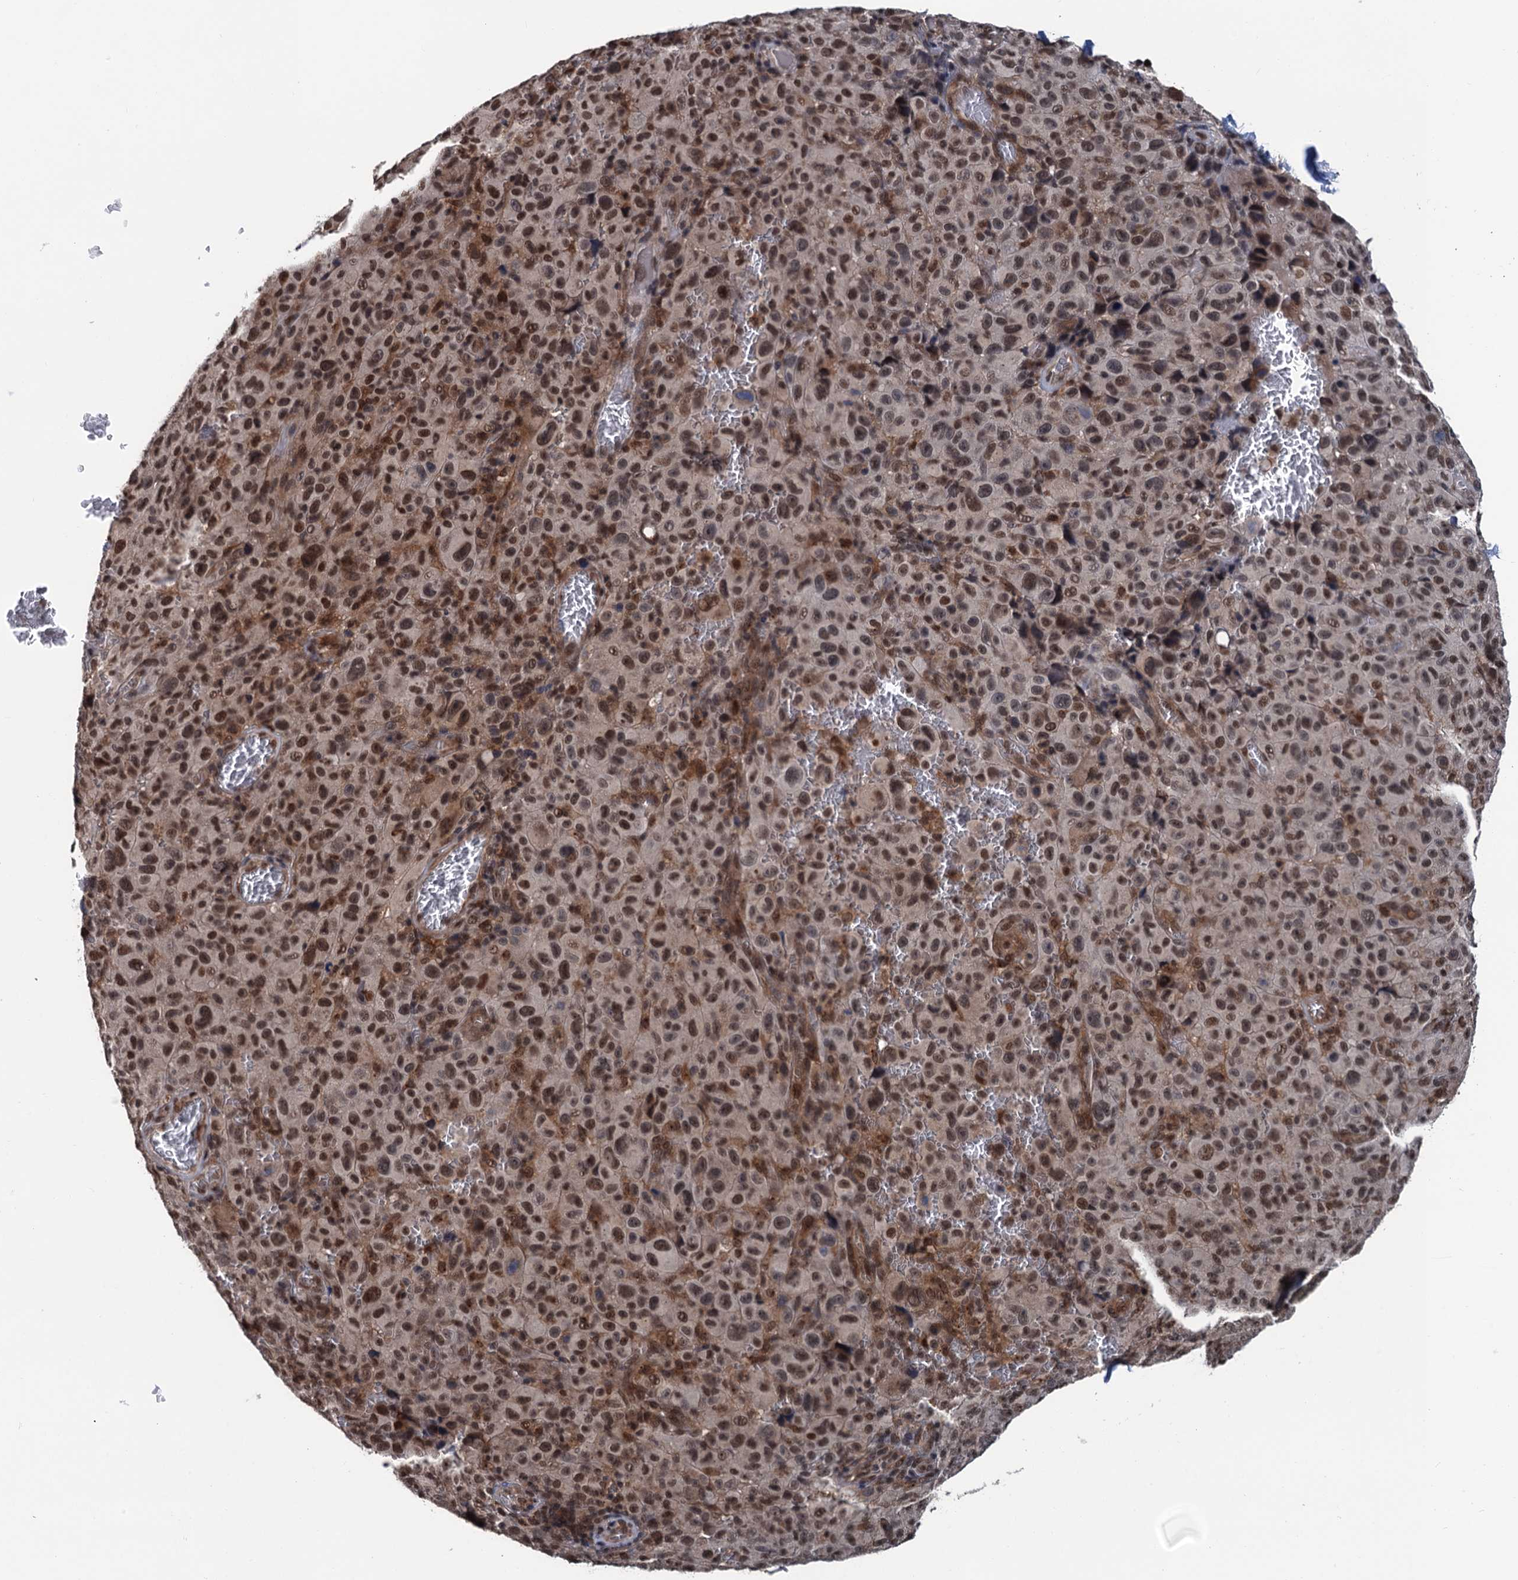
{"staining": {"intensity": "moderate", "quantity": ">75%", "location": "cytoplasmic/membranous,nuclear"}, "tissue": "melanoma", "cell_type": "Tumor cells", "image_type": "cancer", "snomed": [{"axis": "morphology", "description": "Malignant melanoma, NOS"}, {"axis": "topography", "description": "Skin"}], "caption": "Human melanoma stained for a protein (brown) displays moderate cytoplasmic/membranous and nuclear positive staining in about >75% of tumor cells.", "gene": "RASSF4", "patient": {"sex": "female", "age": 82}}